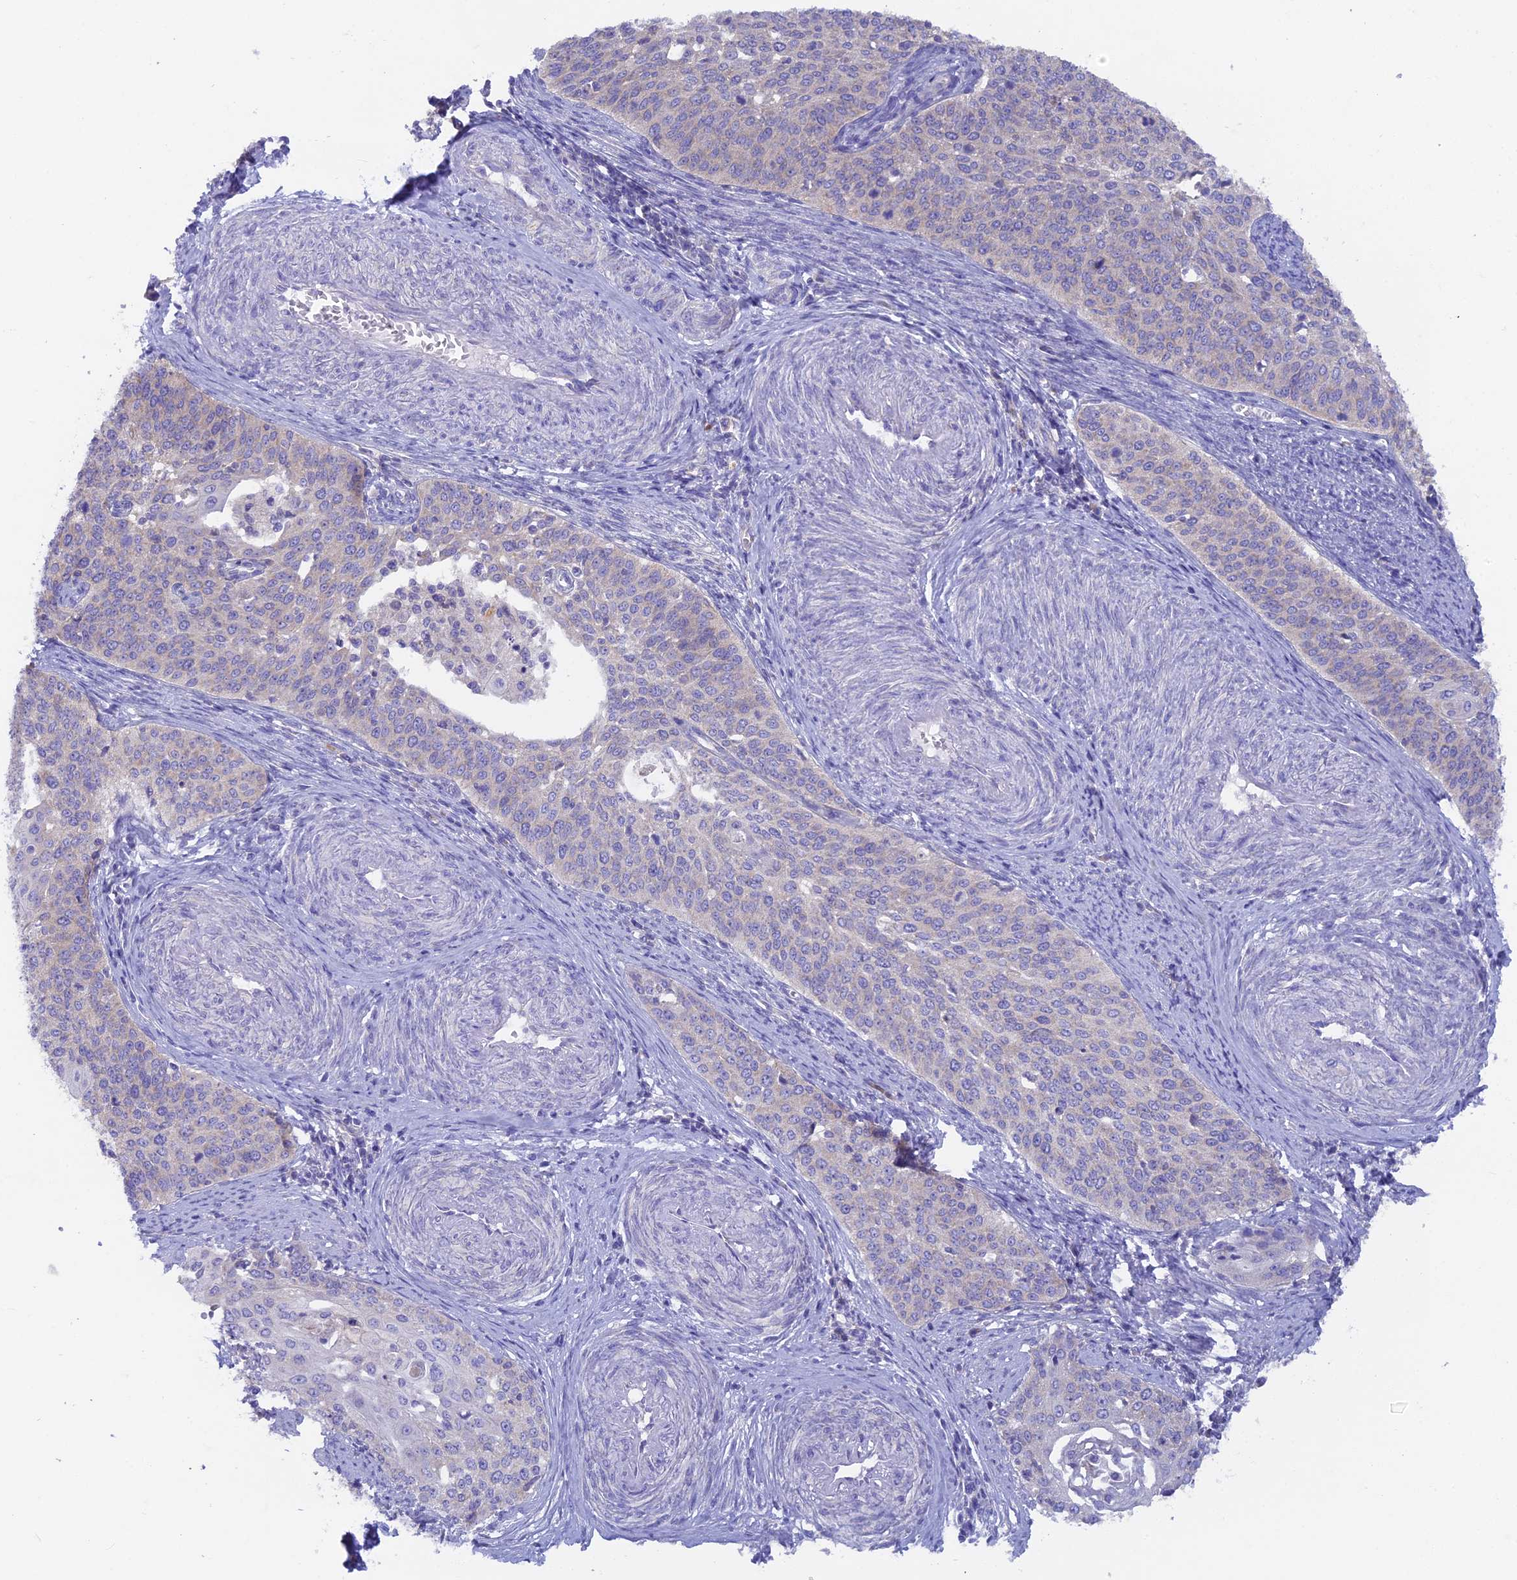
{"staining": {"intensity": "negative", "quantity": "none", "location": "none"}, "tissue": "cervical cancer", "cell_type": "Tumor cells", "image_type": "cancer", "snomed": [{"axis": "morphology", "description": "Squamous cell carcinoma, NOS"}, {"axis": "topography", "description": "Cervix"}], "caption": "Immunohistochemical staining of human cervical squamous cell carcinoma displays no significant expression in tumor cells.", "gene": "PZP", "patient": {"sex": "female", "age": 44}}